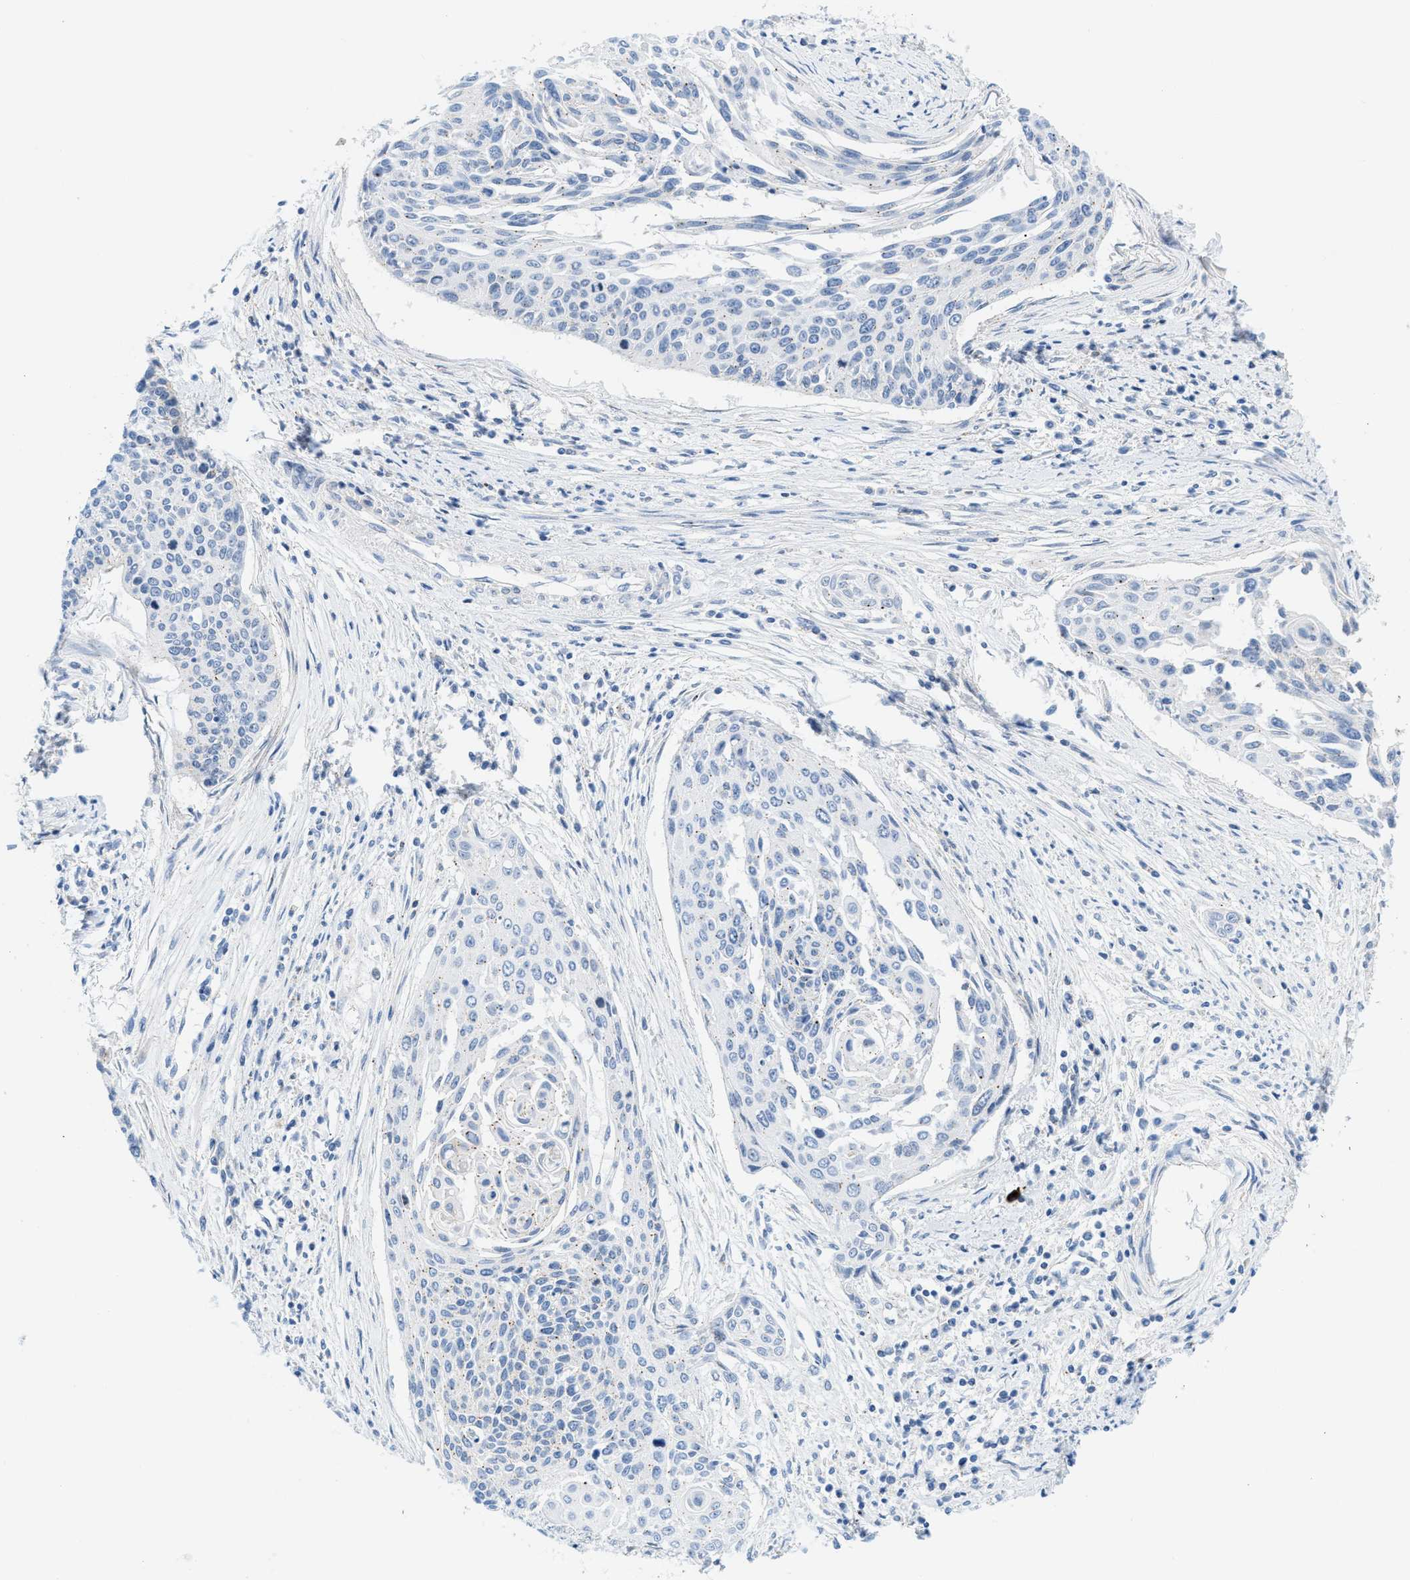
{"staining": {"intensity": "negative", "quantity": "none", "location": "none"}, "tissue": "cervical cancer", "cell_type": "Tumor cells", "image_type": "cancer", "snomed": [{"axis": "morphology", "description": "Squamous cell carcinoma, NOS"}, {"axis": "topography", "description": "Cervix"}], "caption": "IHC micrograph of human squamous cell carcinoma (cervical) stained for a protein (brown), which shows no positivity in tumor cells.", "gene": "FDCSP", "patient": {"sex": "female", "age": 55}}